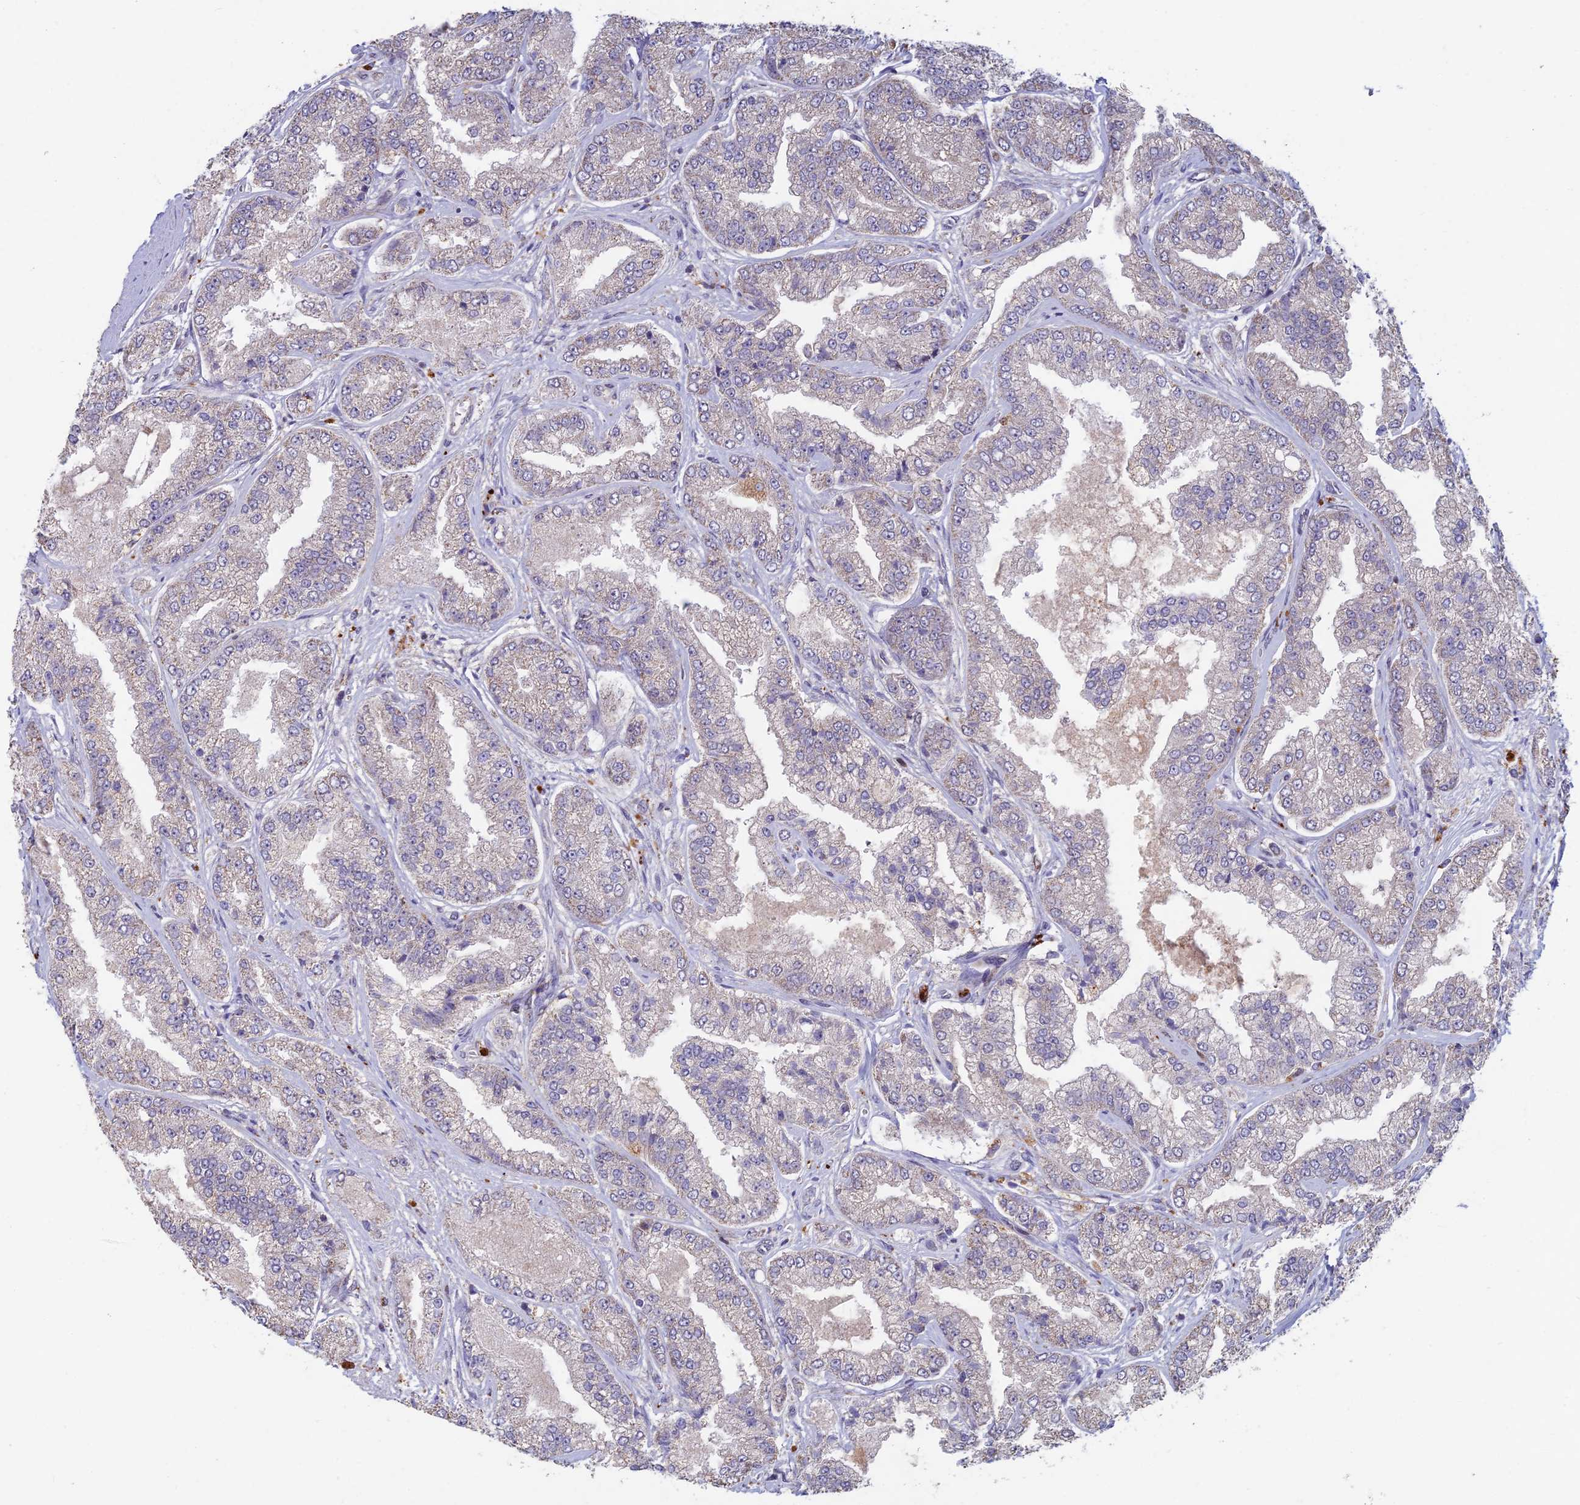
{"staining": {"intensity": "moderate", "quantity": "<25%", "location": "cytoplasmic/membranous"}, "tissue": "prostate cancer", "cell_type": "Tumor cells", "image_type": "cancer", "snomed": [{"axis": "morphology", "description": "Adenocarcinoma, High grade"}, {"axis": "topography", "description": "Prostate"}], "caption": "Approximately <25% of tumor cells in human prostate cancer exhibit moderate cytoplasmic/membranous protein expression as visualized by brown immunohistochemical staining.", "gene": "FOXS1", "patient": {"sex": "male", "age": 71}}